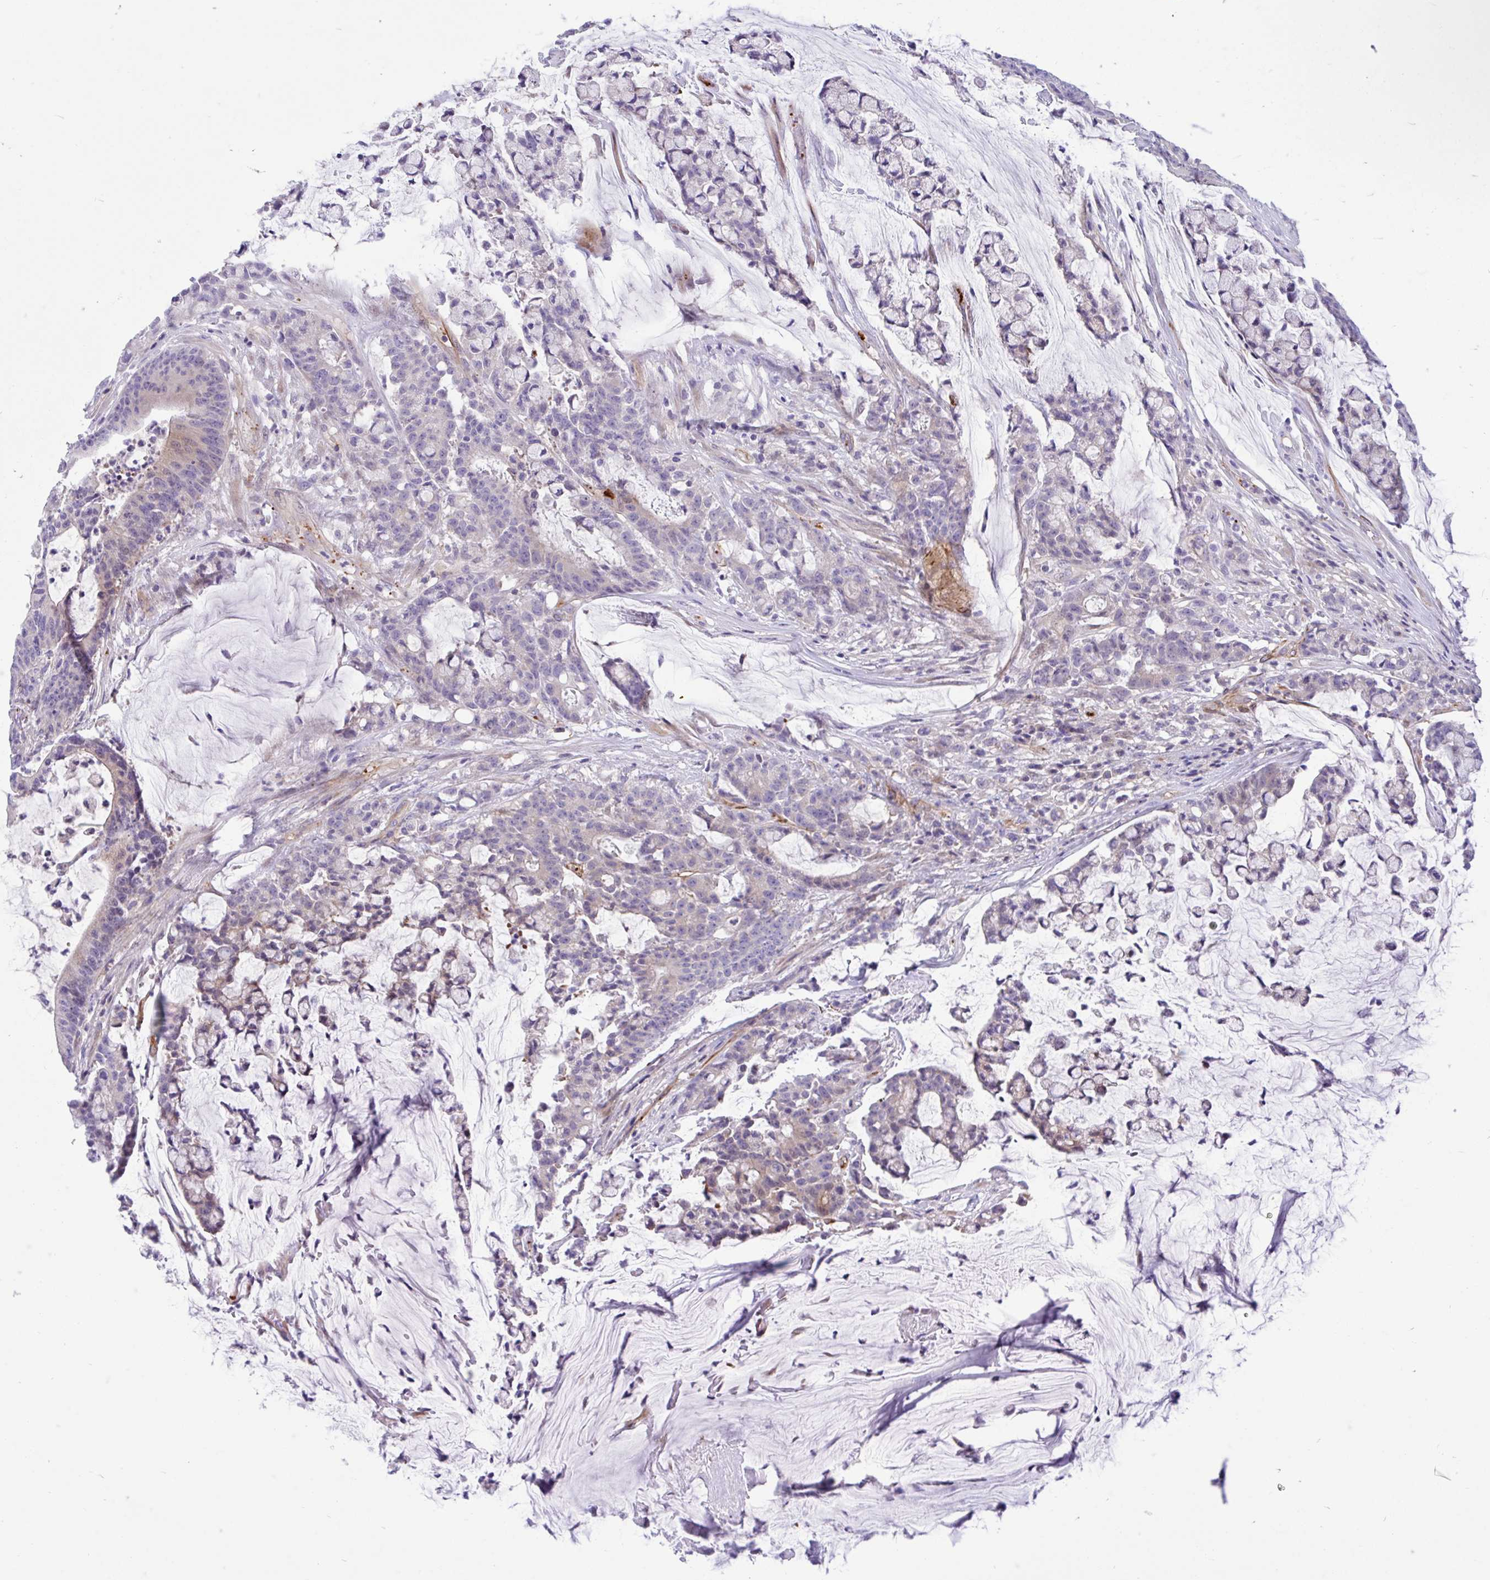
{"staining": {"intensity": "negative", "quantity": "none", "location": "none"}, "tissue": "colorectal cancer", "cell_type": "Tumor cells", "image_type": "cancer", "snomed": [{"axis": "morphology", "description": "Adenocarcinoma, NOS"}, {"axis": "topography", "description": "Colon"}], "caption": "Protein analysis of colorectal cancer shows no significant staining in tumor cells.", "gene": "ESPNL", "patient": {"sex": "female", "age": 84}}